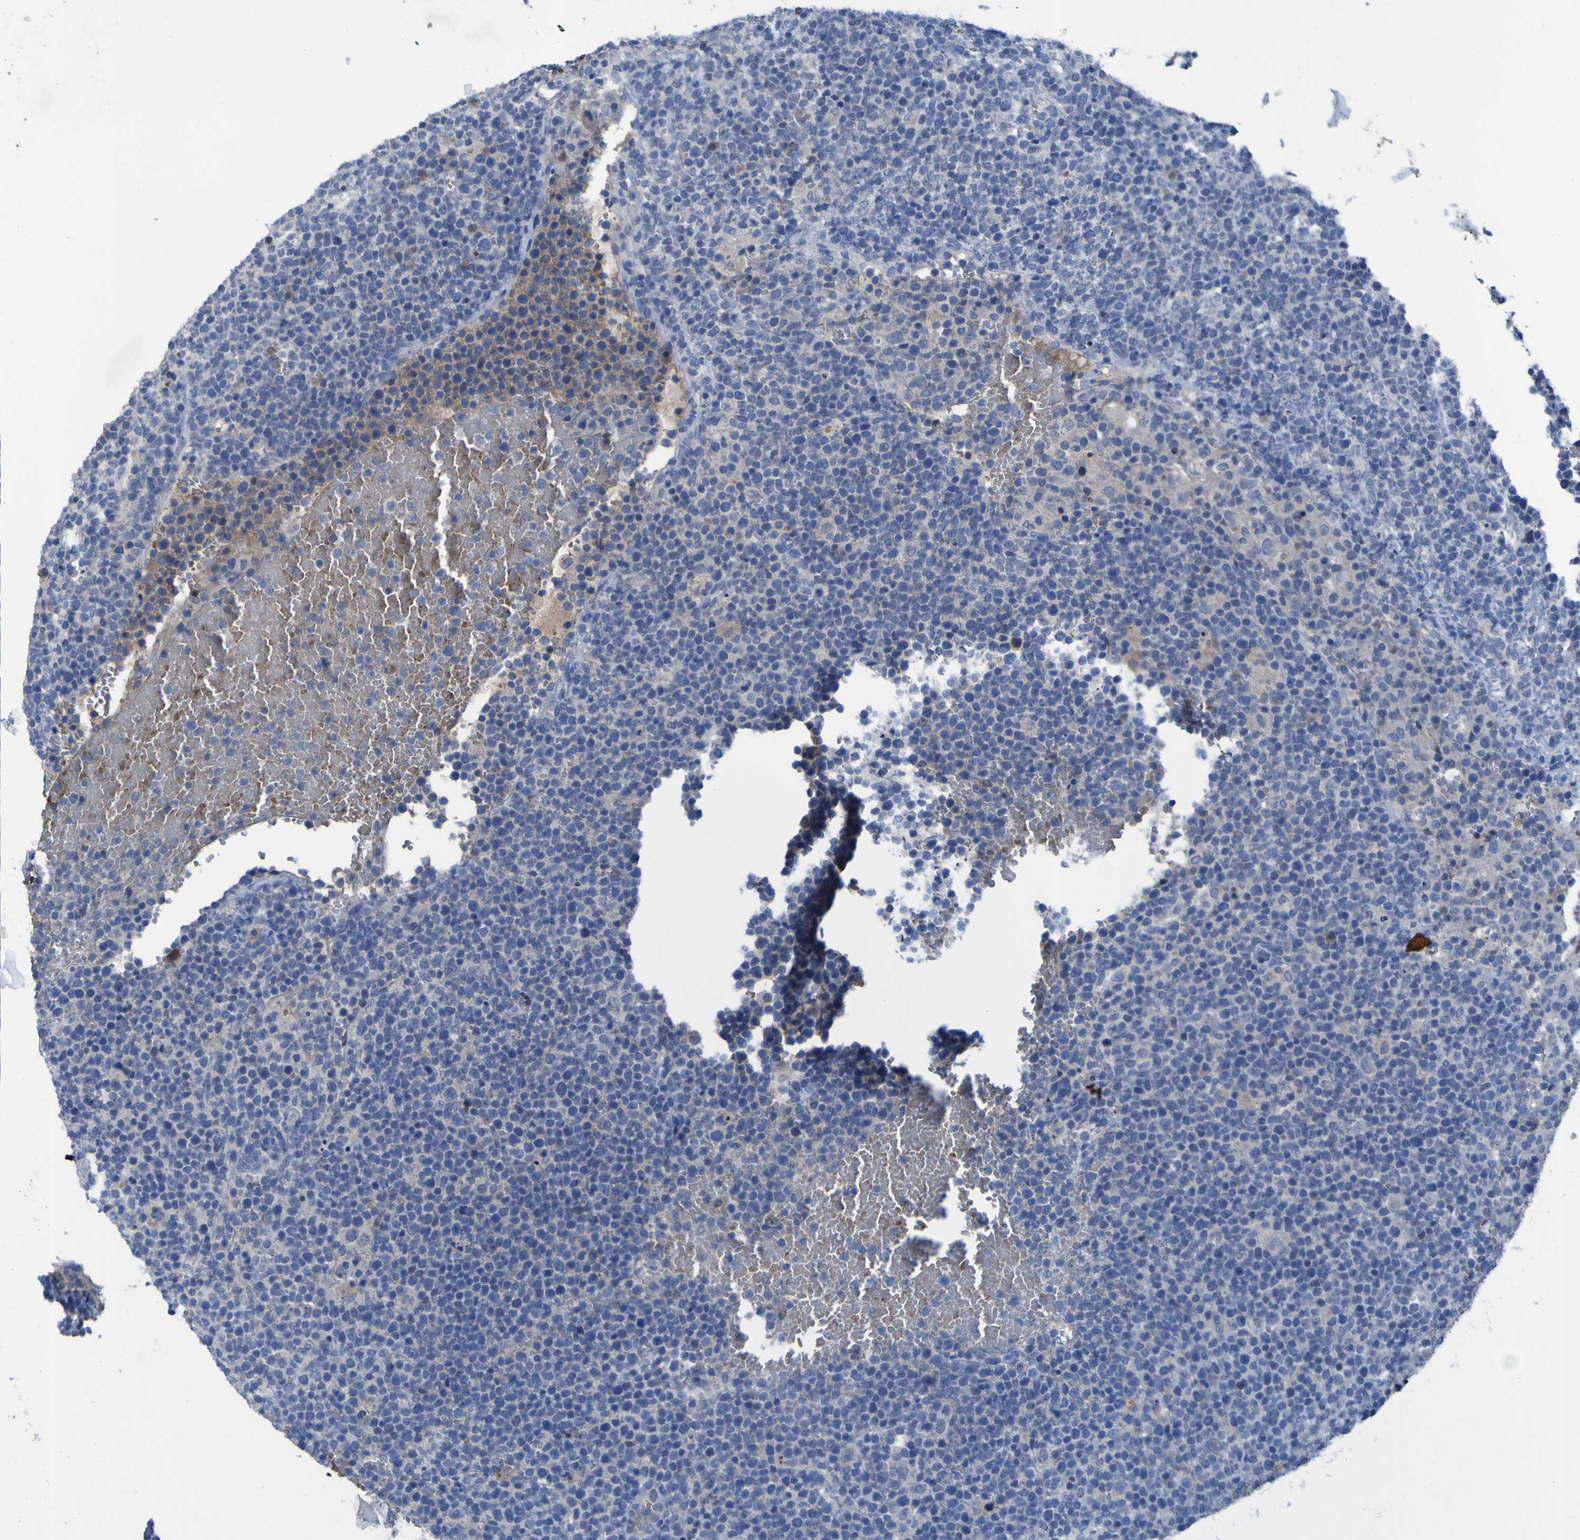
{"staining": {"intensity": "negative", "quantity": "none", "location": "none"}, "tissue": "lymphoma", "cell_type": "Tumor cells", "image_type": "cancer", "snomed": [{"axis": "morphology", "description": "Malignant lymphoma, non-Hodgkin's type, High grade"}, {"axis": "topography", "description": "Lymph node"}], "caption": "Photomicrograph shows no significant protein expression in tumor cells of lymphoma. (Brightfield microscopy of DAB (3,3'-diaminobenzidine) IHC at high magnification).", "gene": "SGK2", "patient": {"sex": "male", "age": 61}}